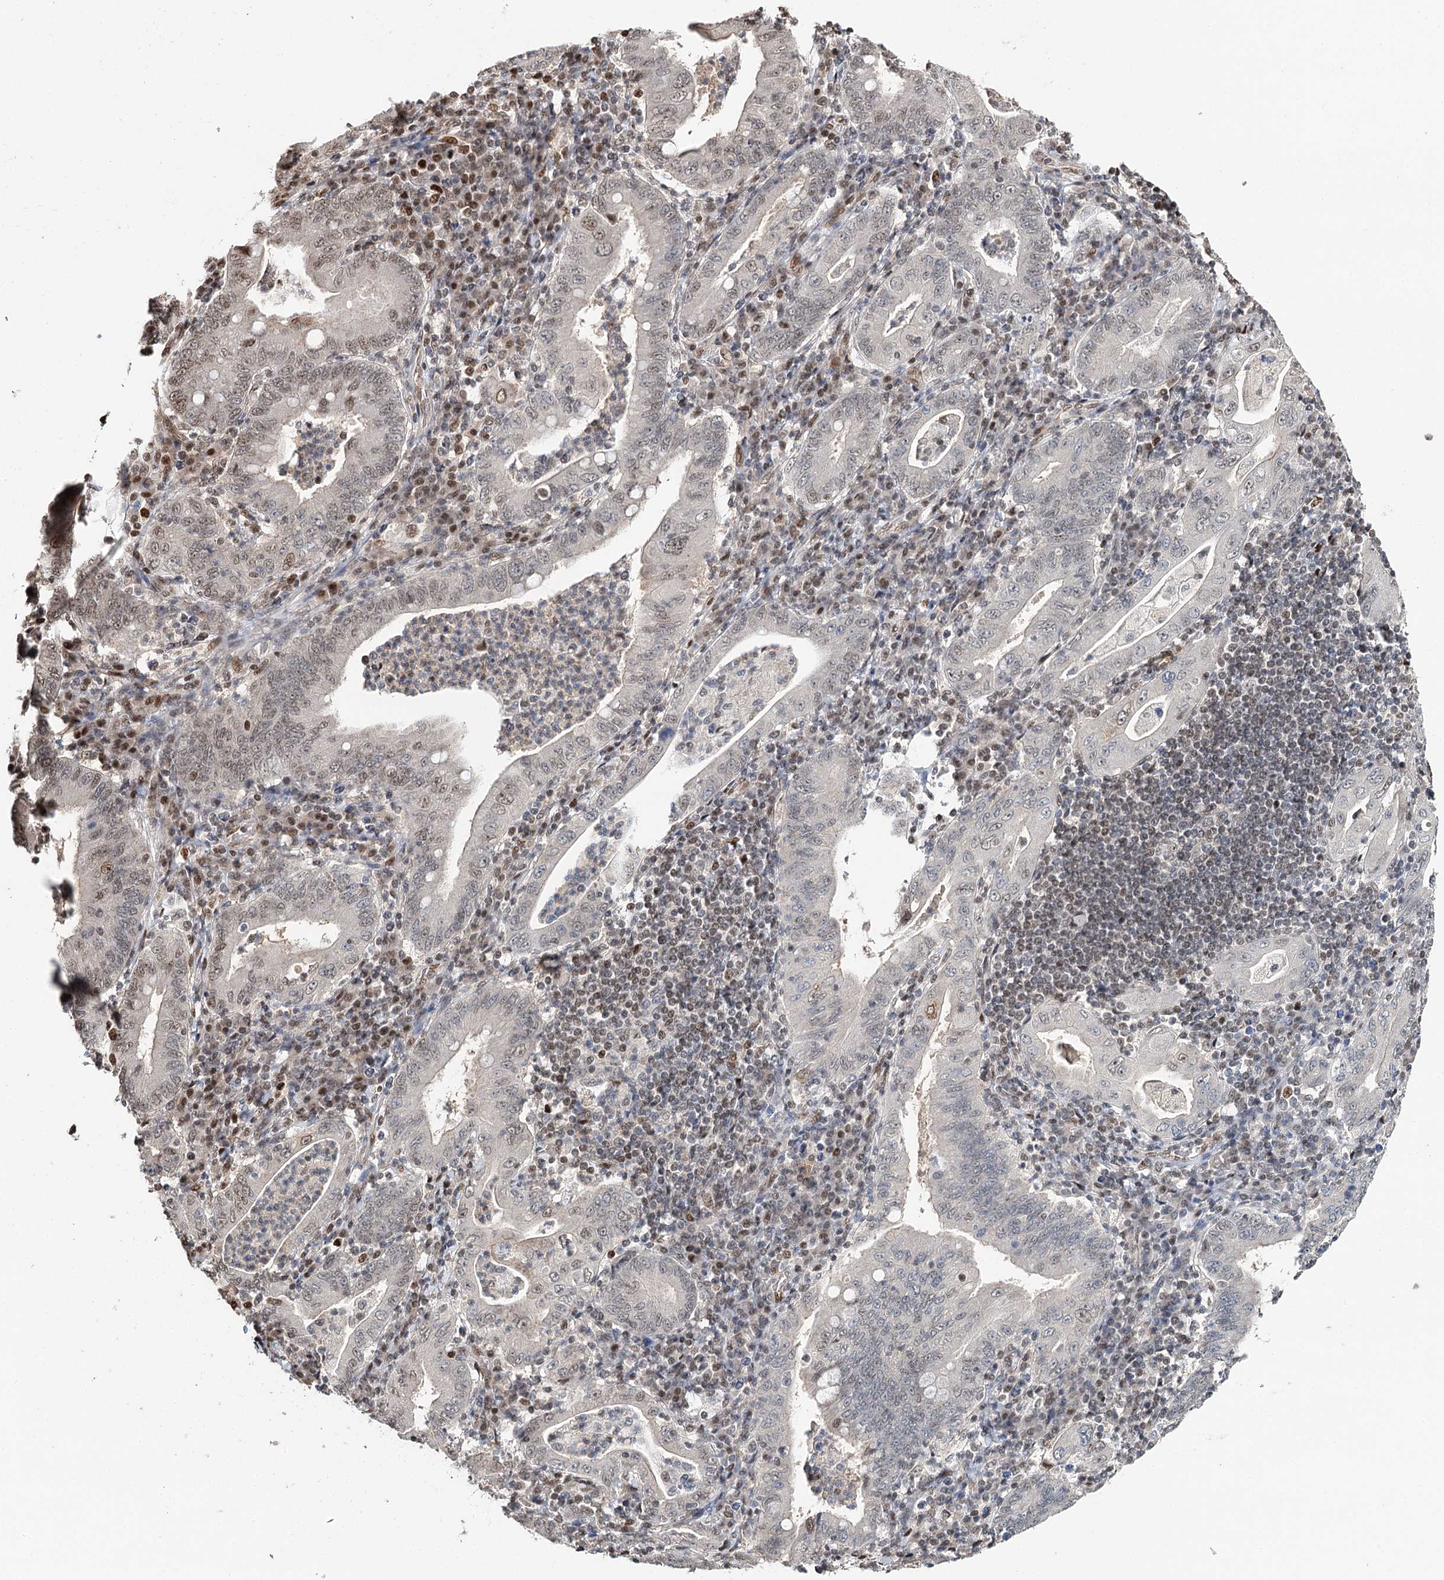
{"staining": {"intensity": "moderate", "quantity": "<25%", "location": "nuclear"}, "tissue": "stomach cancer", "cell_type": "Tumor cells", "image_type": "cancer", "snomed": [{"axis": "morphology", "description": "Normal tissue, NOS"}, {"axis": "morphology", "description": "Adenocarcinoma, NOS"}, {"axis": "topography", "description": "Esophagus"}, {"axis": "topography", "description": "Stomach, upper"}, {"axis": "topography", "description": "Peripheral nerve tissue"}], "caption": "Stomach cancer stained with a protein marker demonstrates moderate staining in tumor cells.", "gene": "RPS27A", "patient": {"sex": "male", "age": 62}}